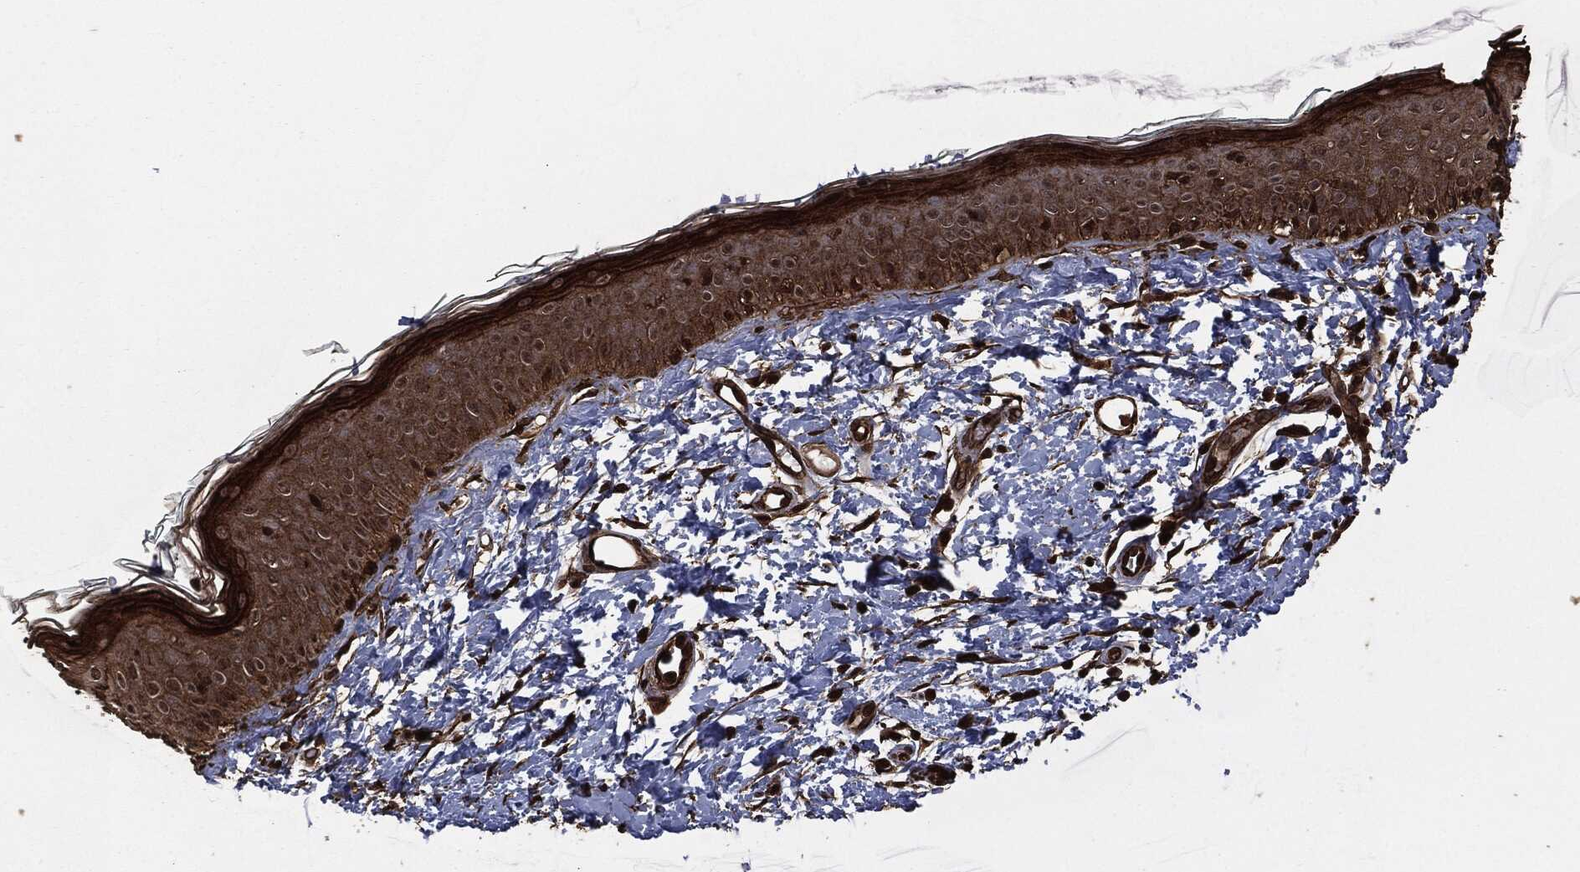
{"staining": {"intensity": "strong", "quantity": ">75%", "location": "cytoplasmic/membranous"}, "tissue": "skin", "cell_type": "Fibroblasts", "image_type": "normal", "snomed": [{"axis": "morphology", "description": "Normal tissue, NOS"}, {"axis": "morphology", "description": "Basal cell carcinoma"}, {"axis": "topography", "description": "Skin"}], "caption": "Protein staining of benign skin reveals strong cytoplasmic/membranous staining in about >75% of fibroblasts. Immunohistochemistry stains the protein in brown and the nuclei are stained blue.", "gene": "HRAS", "patient": {"sex": "male", "age": 33}}